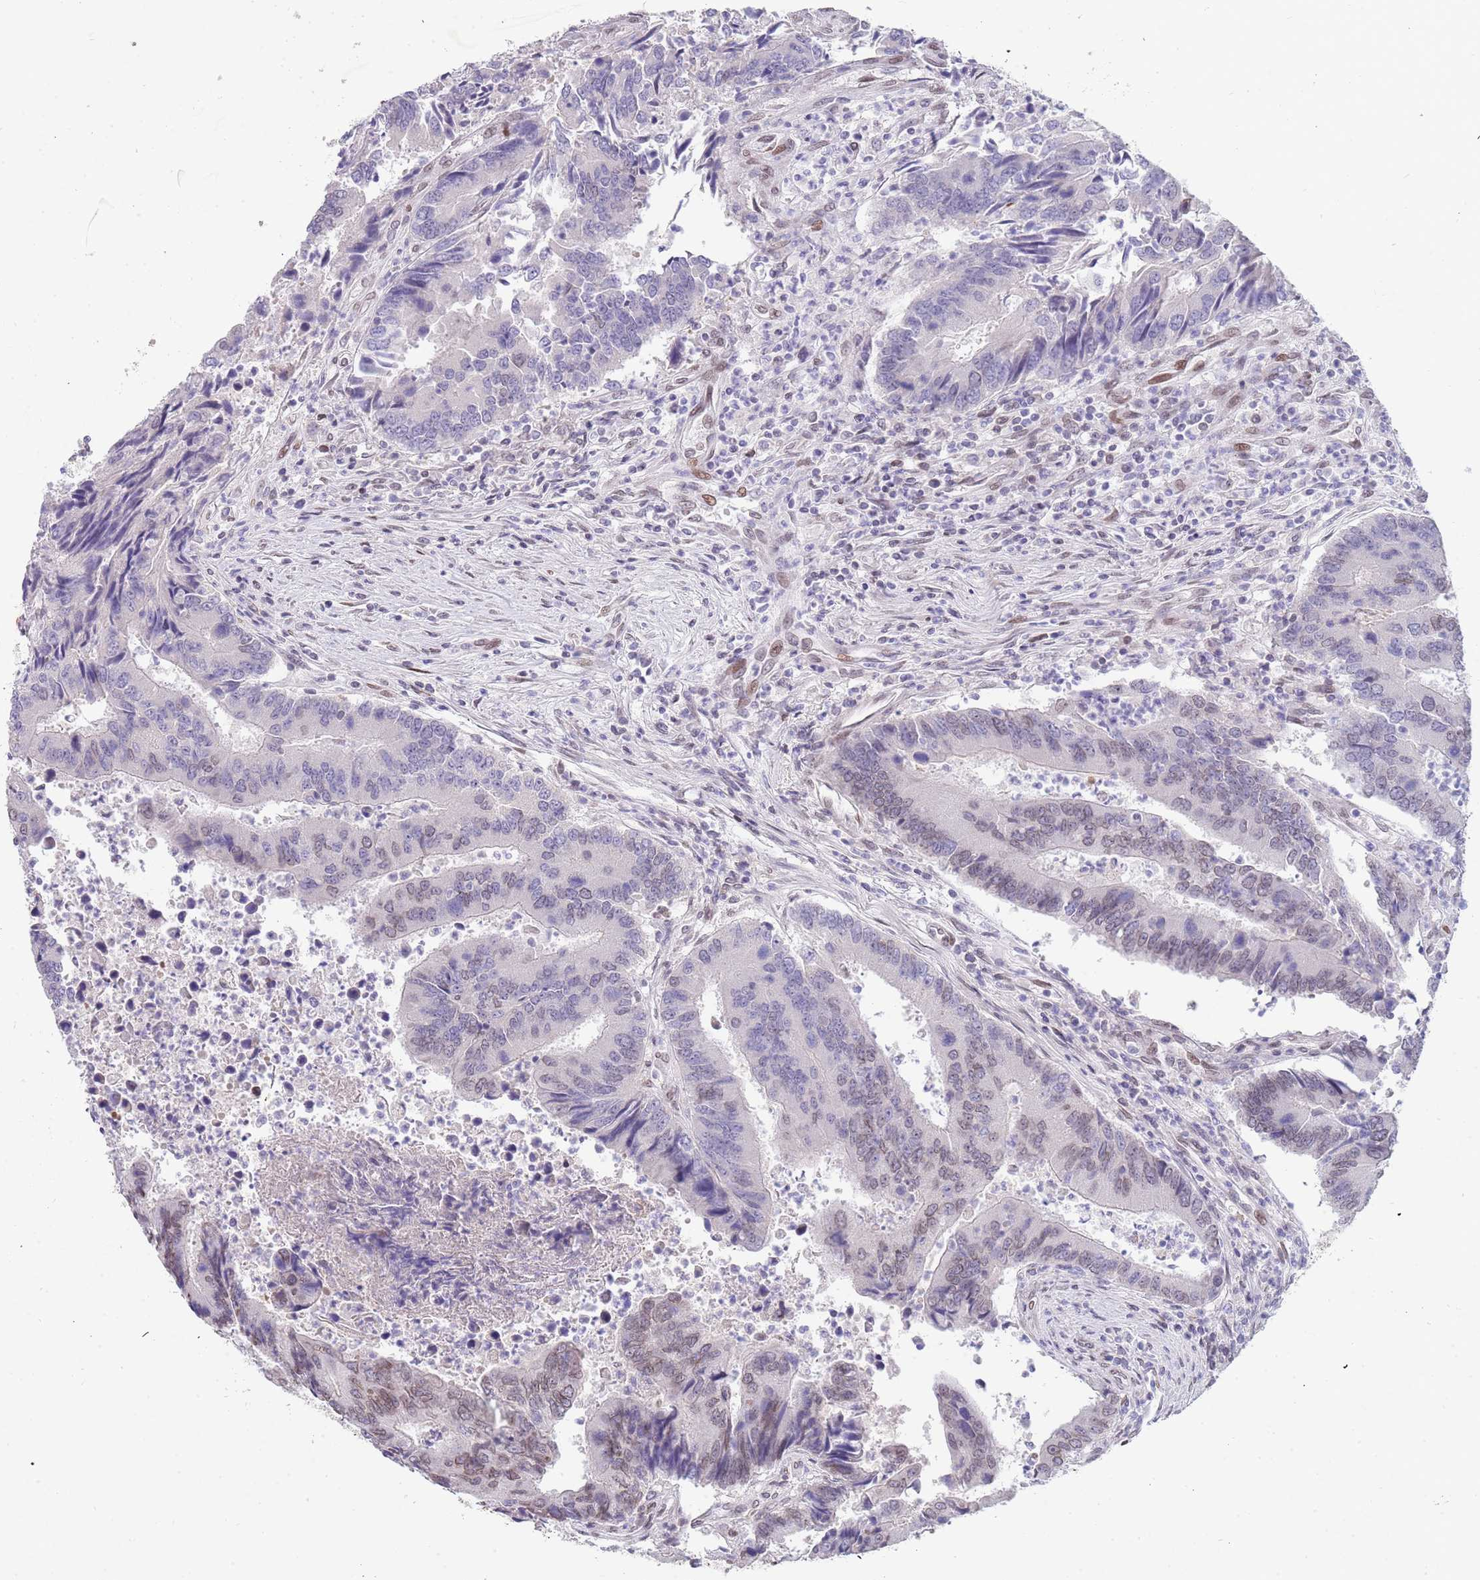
{"staining": {"intensity": "weak", "quantity": "<25%", "location": "nuclear"}, "tissue": "colorectal cancer", "cell_type": "Tumor cells", "image_type": "cancer", "snomed": [{"axis": "morphology", "description": "Adenocarcinoma, NOS"}, {"axis": "topography", "description": "Colon"}], "caption": "DAB immunohistochemical staining of human colorectal adenocarcinoma displays no significant staining in tumor cells.", "gene": "KLHDC2", "patient": {"sex": "female", "age": 67}}